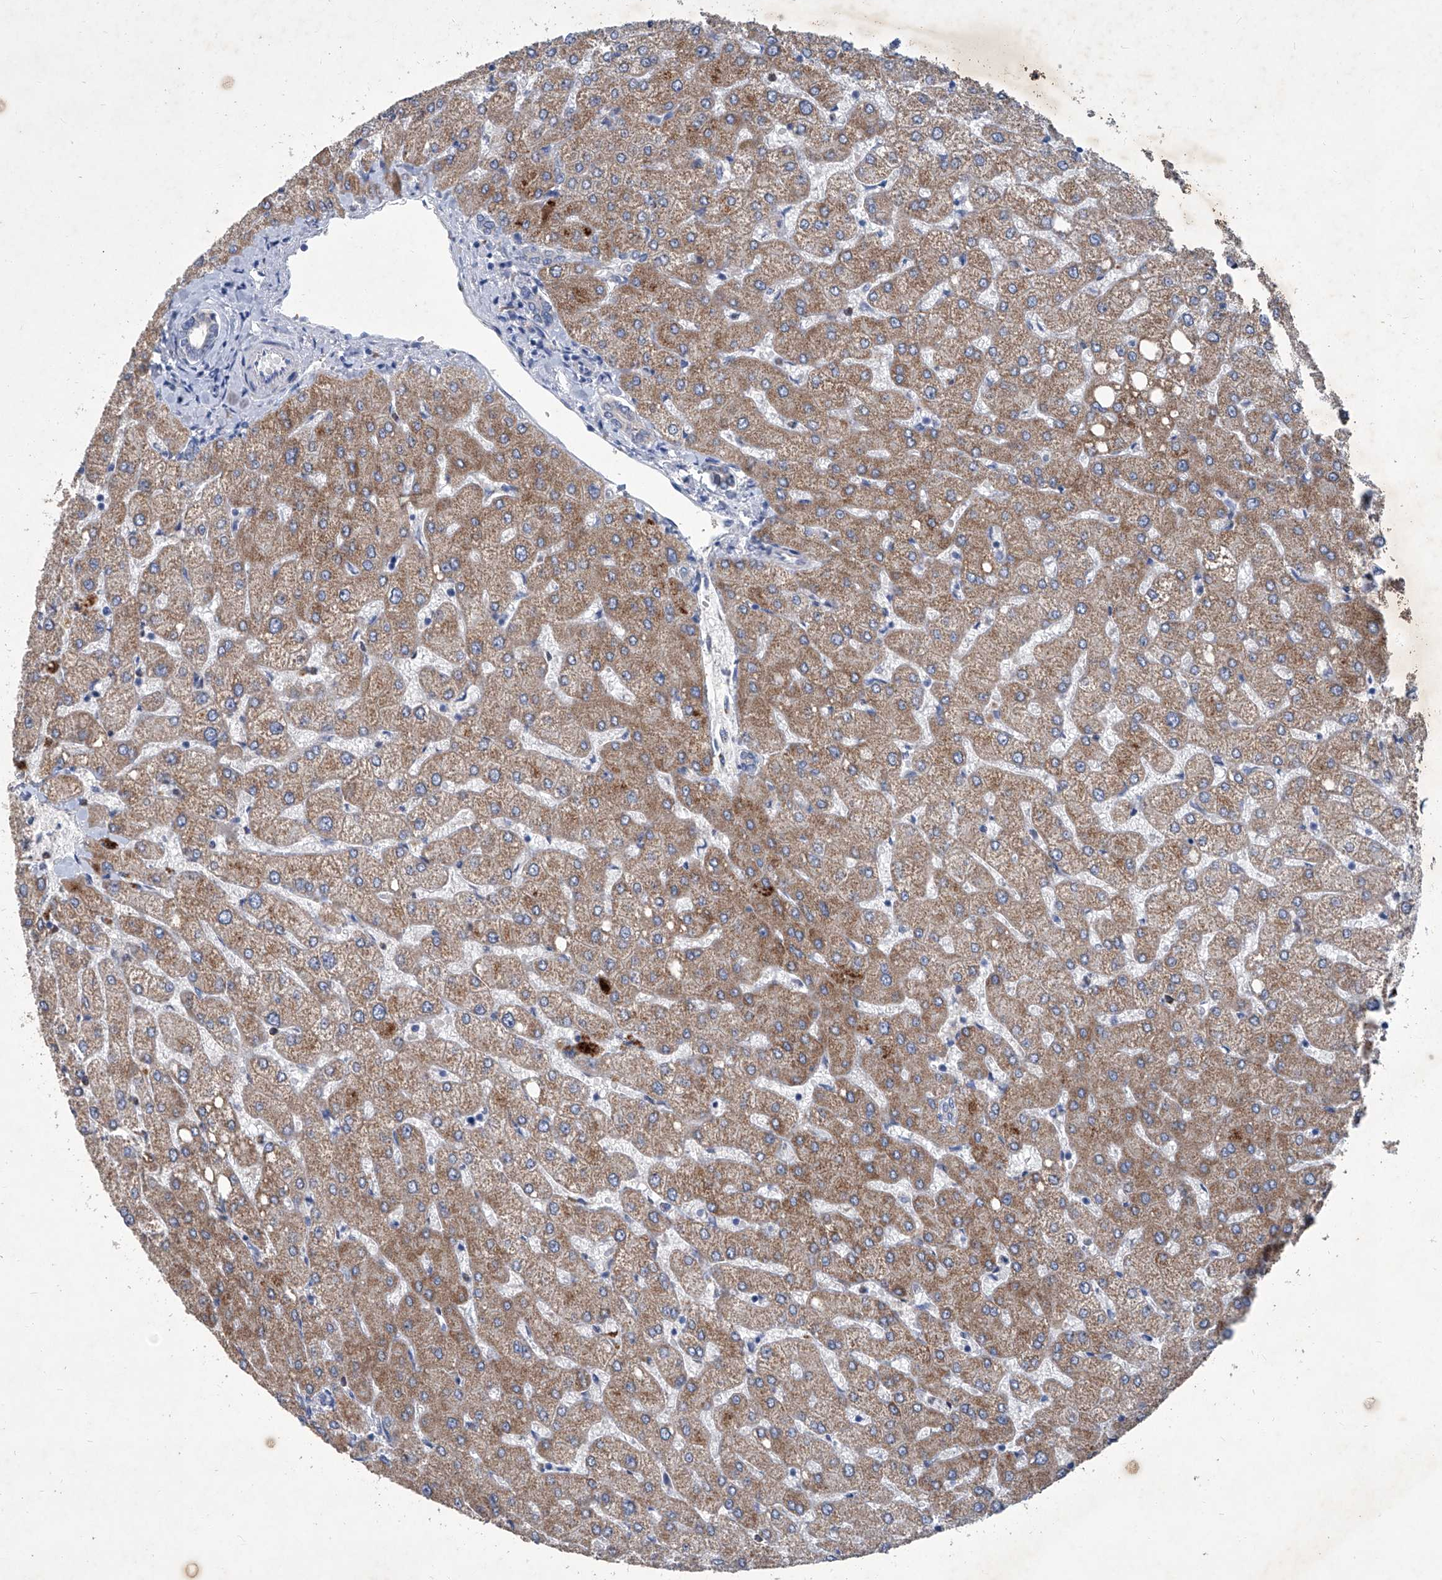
{"staining": {"intensity": "negative", "quantity": "none", "location": "none"}, "tissue": "liver", "cell_type": "Cholangiocytes", "image_type": "normal", "snomed": [{"axis": "morphology", "description": "Normal tissue, NOS"}, {"axis": "topography", "description": "Liver"}], "caption": "The image reveals no significant positivity in cholangiocytes of liver.", "gene": "MTARC1", "patient": {"sex": "female", "age": 54}}